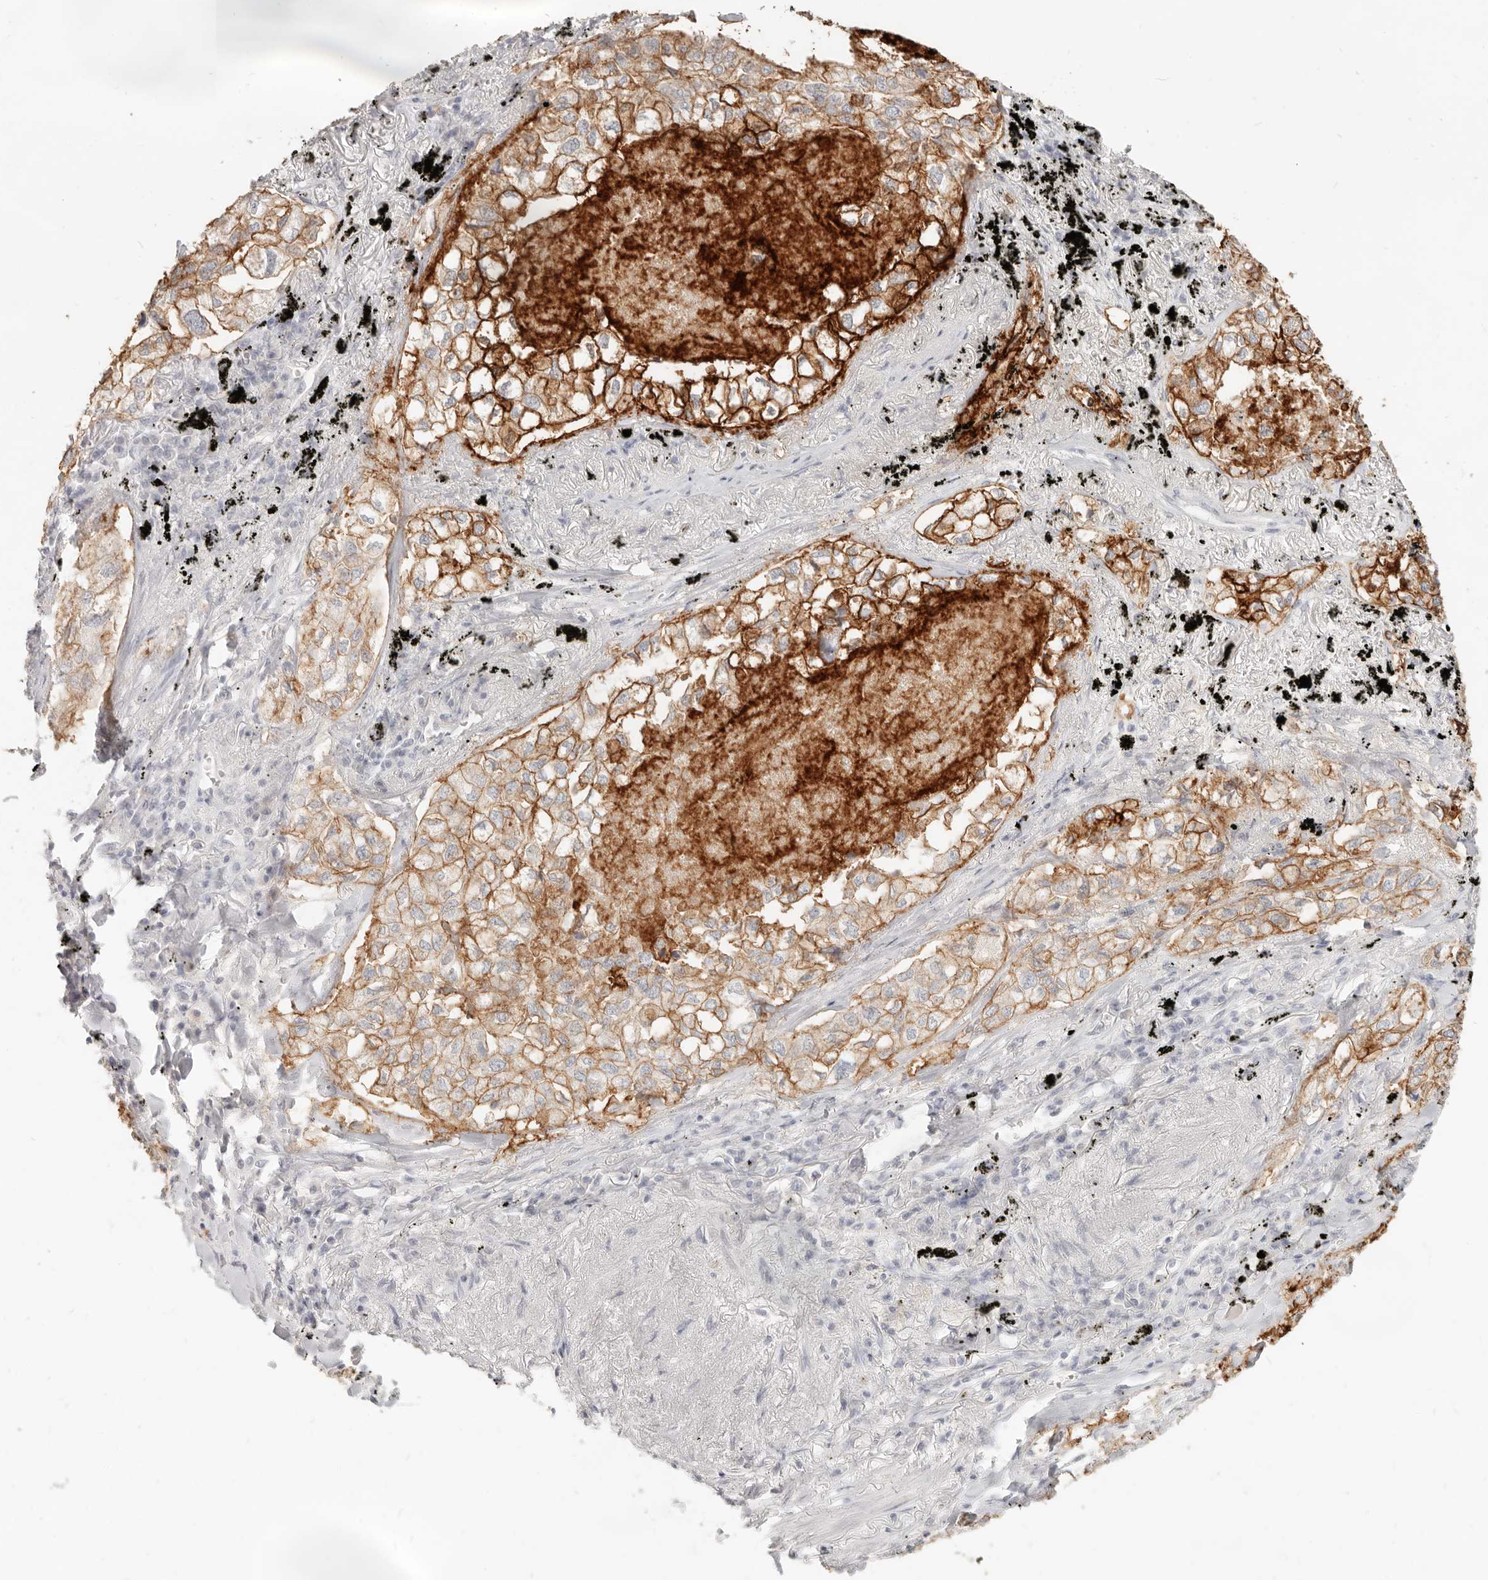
{"staining": {"intensity": "moderate", "quantity": ">75%", "location": "cytoplasmic/membranous"}, "tissue": "lung cancer", "cell_type": "Tumor cells", "image_type": "cancer", "snomed": [{"axis": "morphology", "description": "Adenocarcinoma, NOS"}, {"axis": "topography", "description": "Lung"}], "caption": "Tumor cells reveal medium levels of moderate cytoplasmic/membranous expression in about >75% of cells in human lung adenocarcinoma. The staining is performed using DAB (3,3'-diaminobenzidine) brown chromogen to label protein expression. The nuclei are counter-stained blue using hematoxylin.", "gene": "EPCAM", "patient": {"sex": "male", "age": 65}}